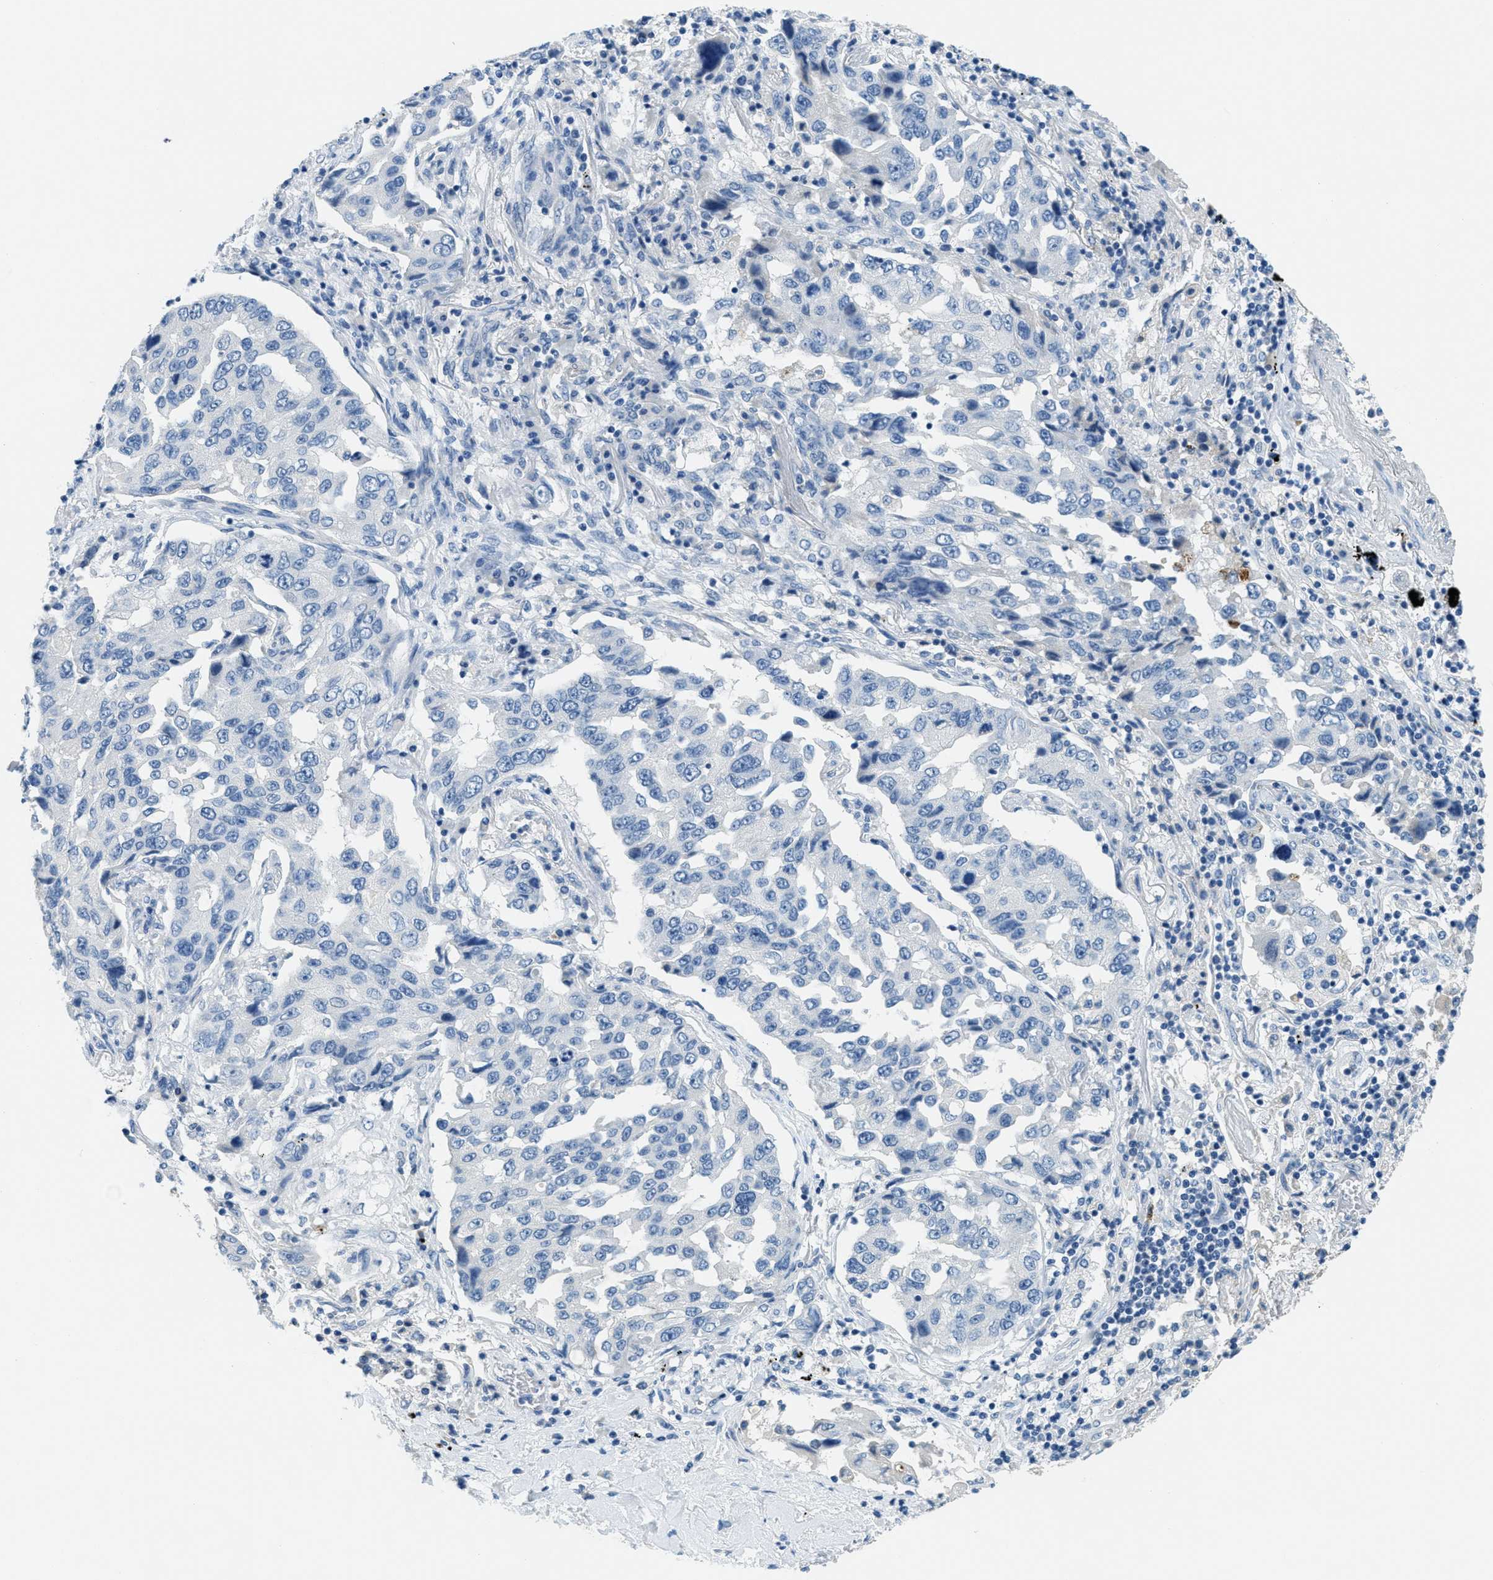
{"staining": {"intensity": "negative", "quantity": "none", "location": "none"}, "tissue": "lung cancer", "cell_type": "Tumor cells", "image_type": "cancer", "snomed": [{"axis": "morphology", "description": "Adenocarcinoma, NOS"}, {"axis": "topography", "description": "Lung"}], "caption": "Immunohistochemical staining of human lung cancer (adenocarcinoma) exhibits no significant staining in tumor cells.", "gene": "A2M", "patient": {"sex": "female", "age": 65}}